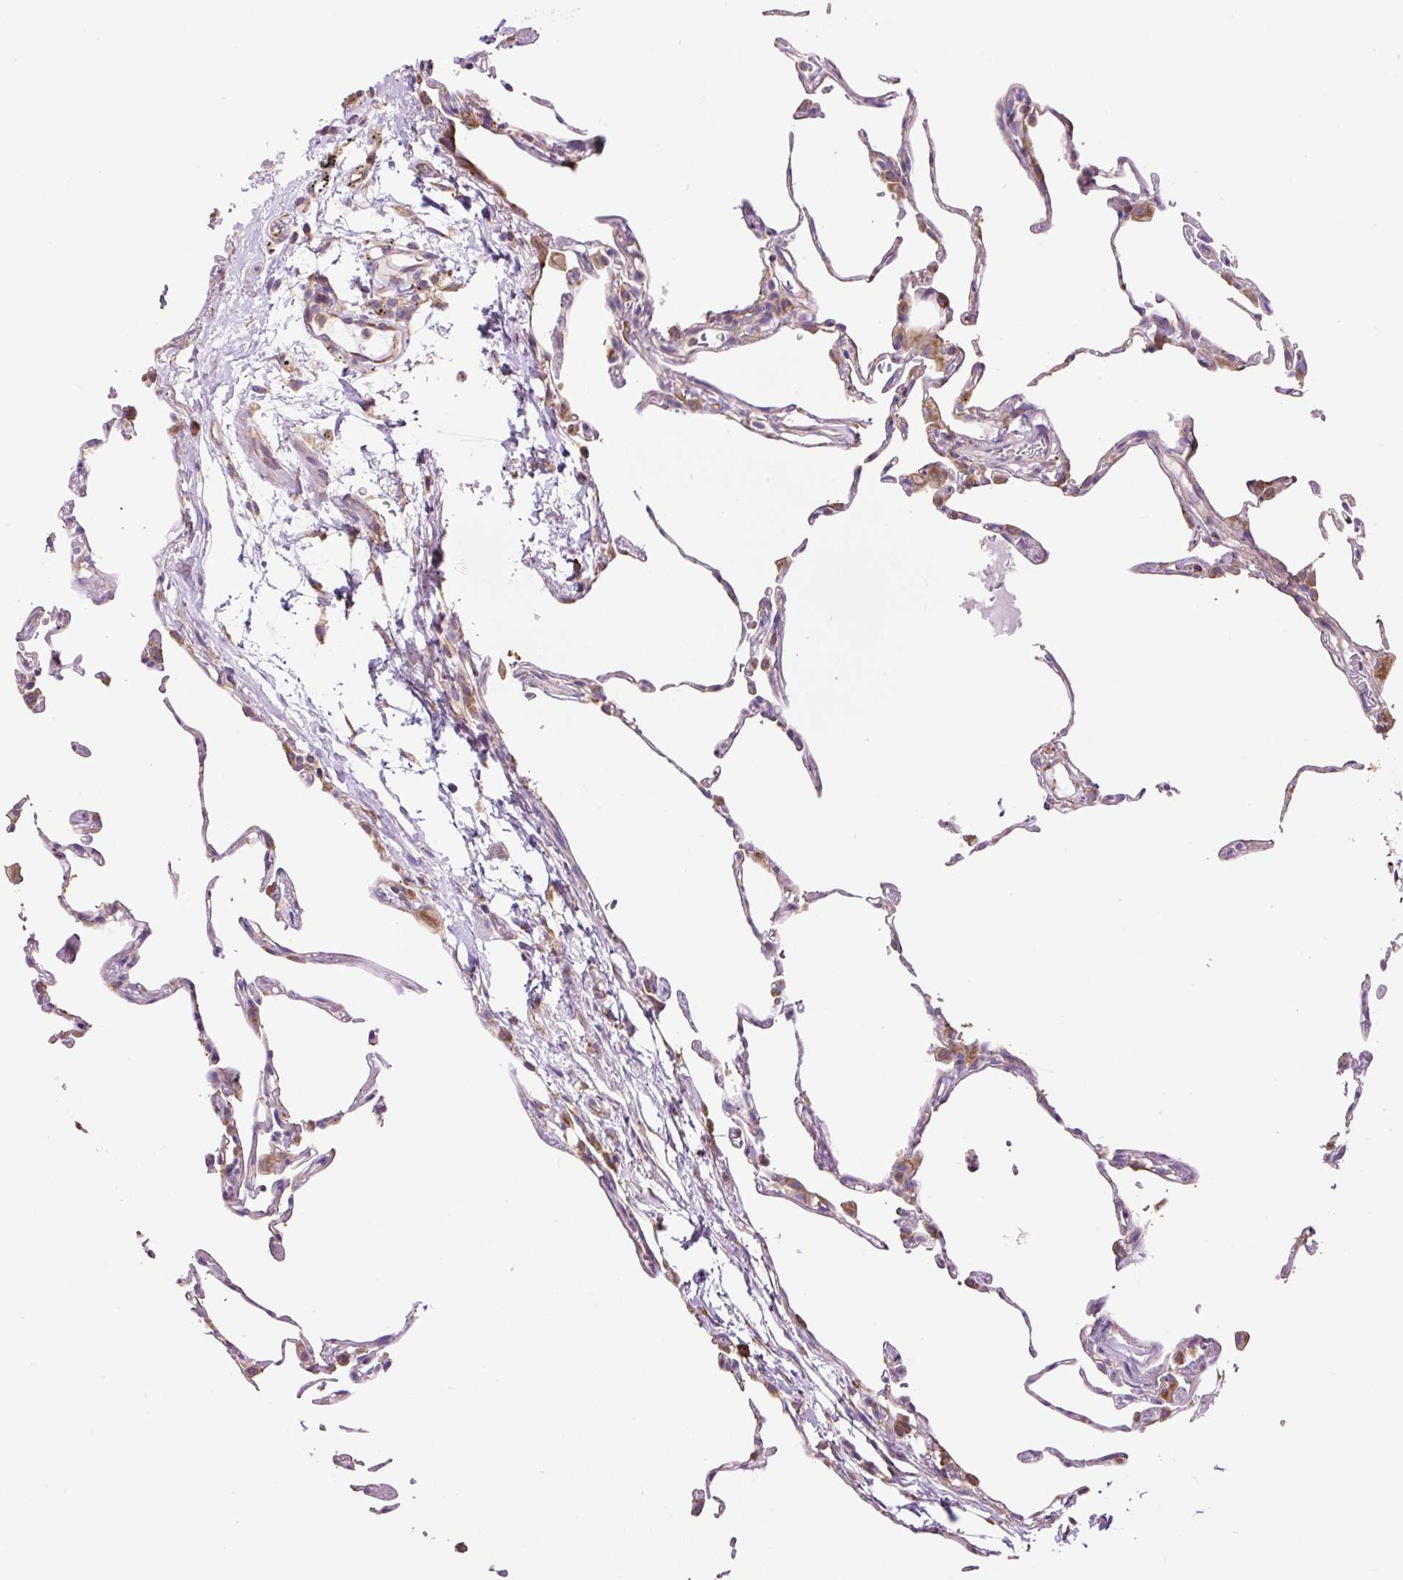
{"staining": {"intensity": "moderate", "quantity": "25%-75%", "location": "cytoplasmic/membranous"}, "tissue": "lung", "cell_type": "Alveolar cells", "image_type": "normal", "snomed": [{"axis": "morphology", "description": "Normal tissue, NOS"}, {"axis": "topography", "description": "Lung"}], "caption": "High-magnification brightfield microscopy of unremarkable lung stained with DAB (3,3'-diaminobenzidine) (brown) and counterstained with hematoxylin (blue). alveolar cells exhibit moderate cytoplasmic/membranous positivity is appreciated in approximately25%-75% of cells. (DAB (3,3'-diaminobenzidine) = brown stain, brightfield microscopy at high magnification).", "gene": "RPS23", "patient": {"sex": "female", "age": 57}}